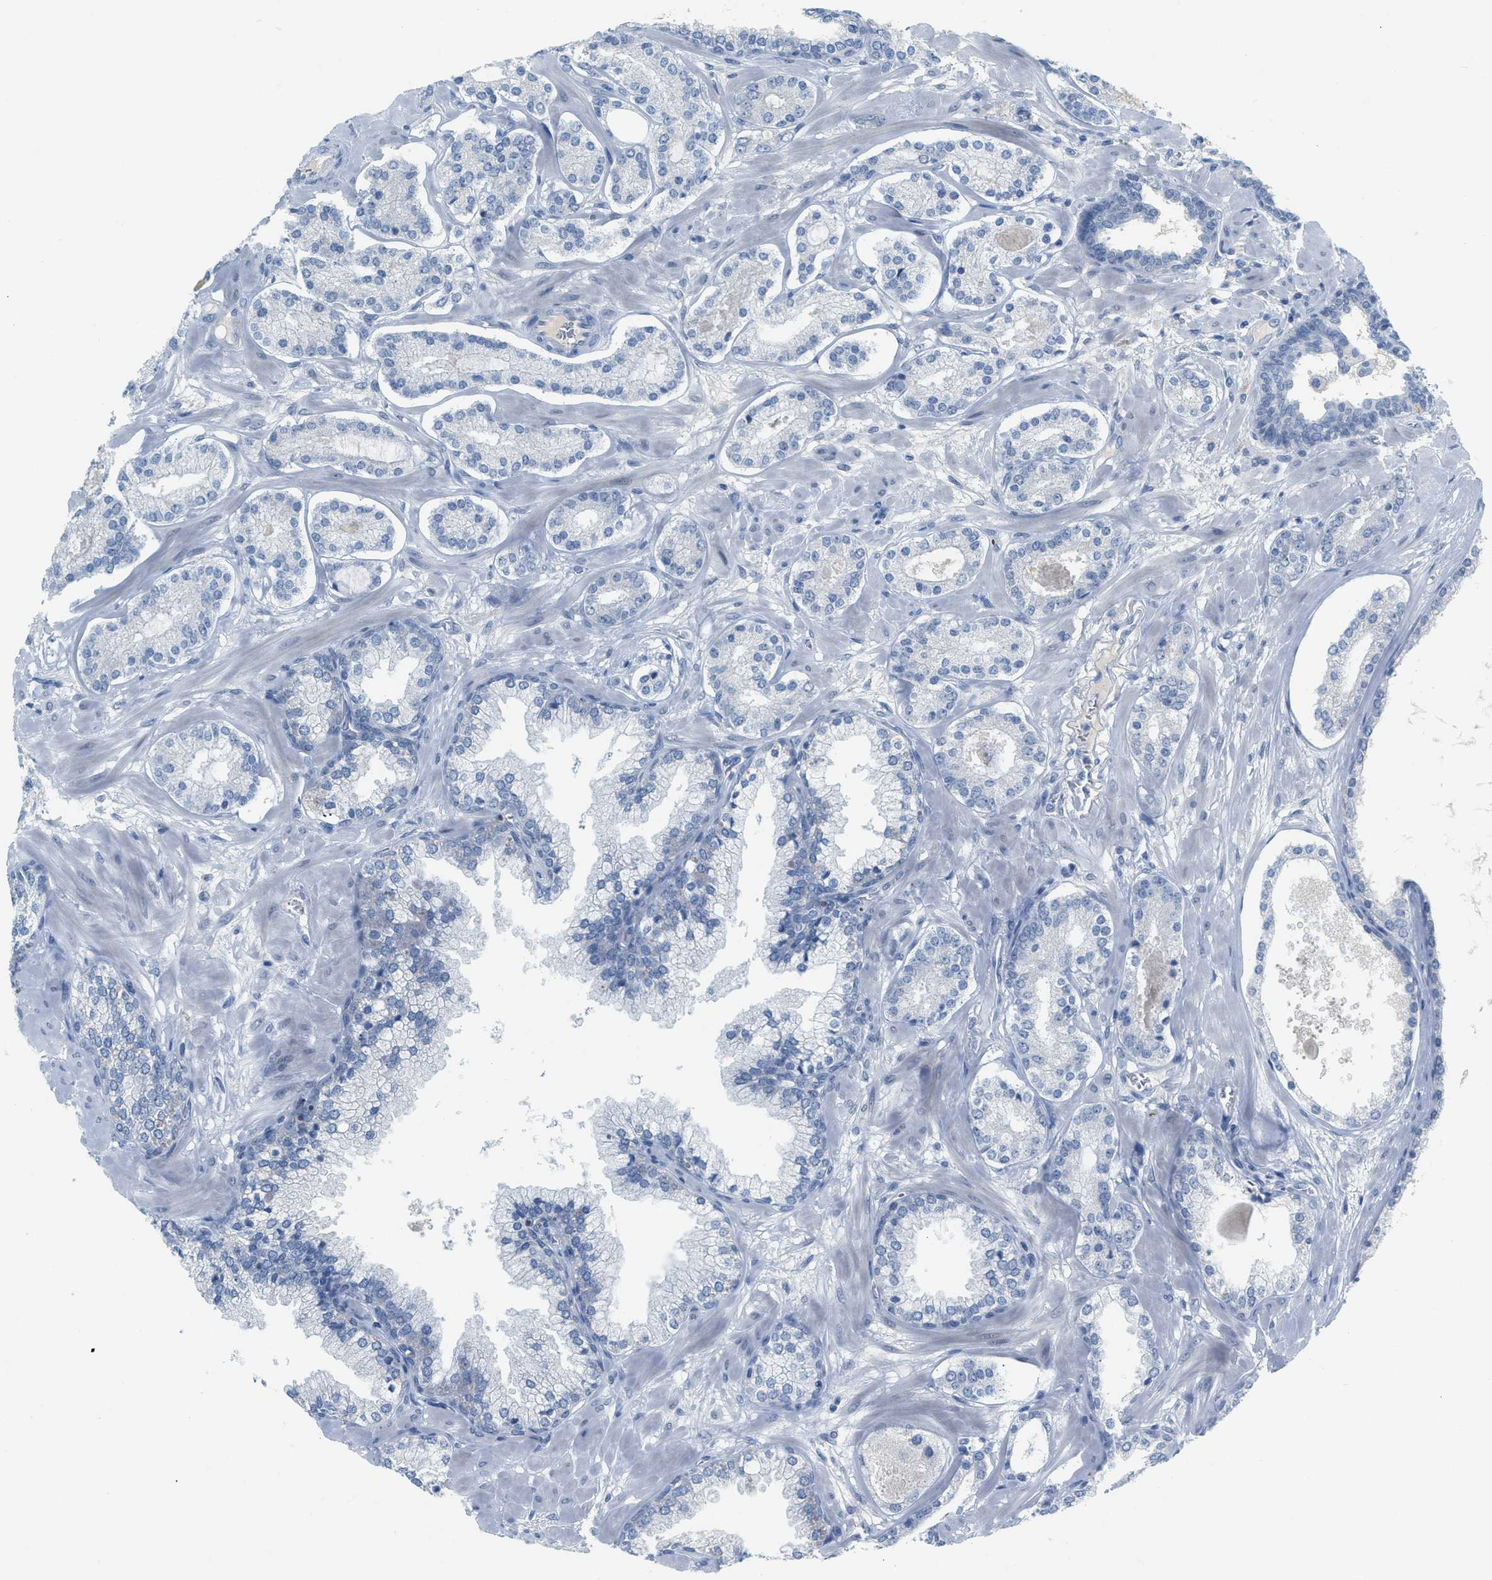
{"staining": {"intensity": "negative", "quantity": "none", "location": "none"}, "tissue": "prostate cancer", "cell_type": "Tumor cells", "image_type": "cancer", "snomed": [{"axis": "morphology", "description": "Adenocarcinoma, Low grade"}, {"axis": "topography", "description": "Prostate"}], "caption": "Tumor cells are negative for protein expression in human prostate cancer (low-grade adenocarcinoma).", "gene": "HSF2", "patient": {"sex": "male", "age": 63}}